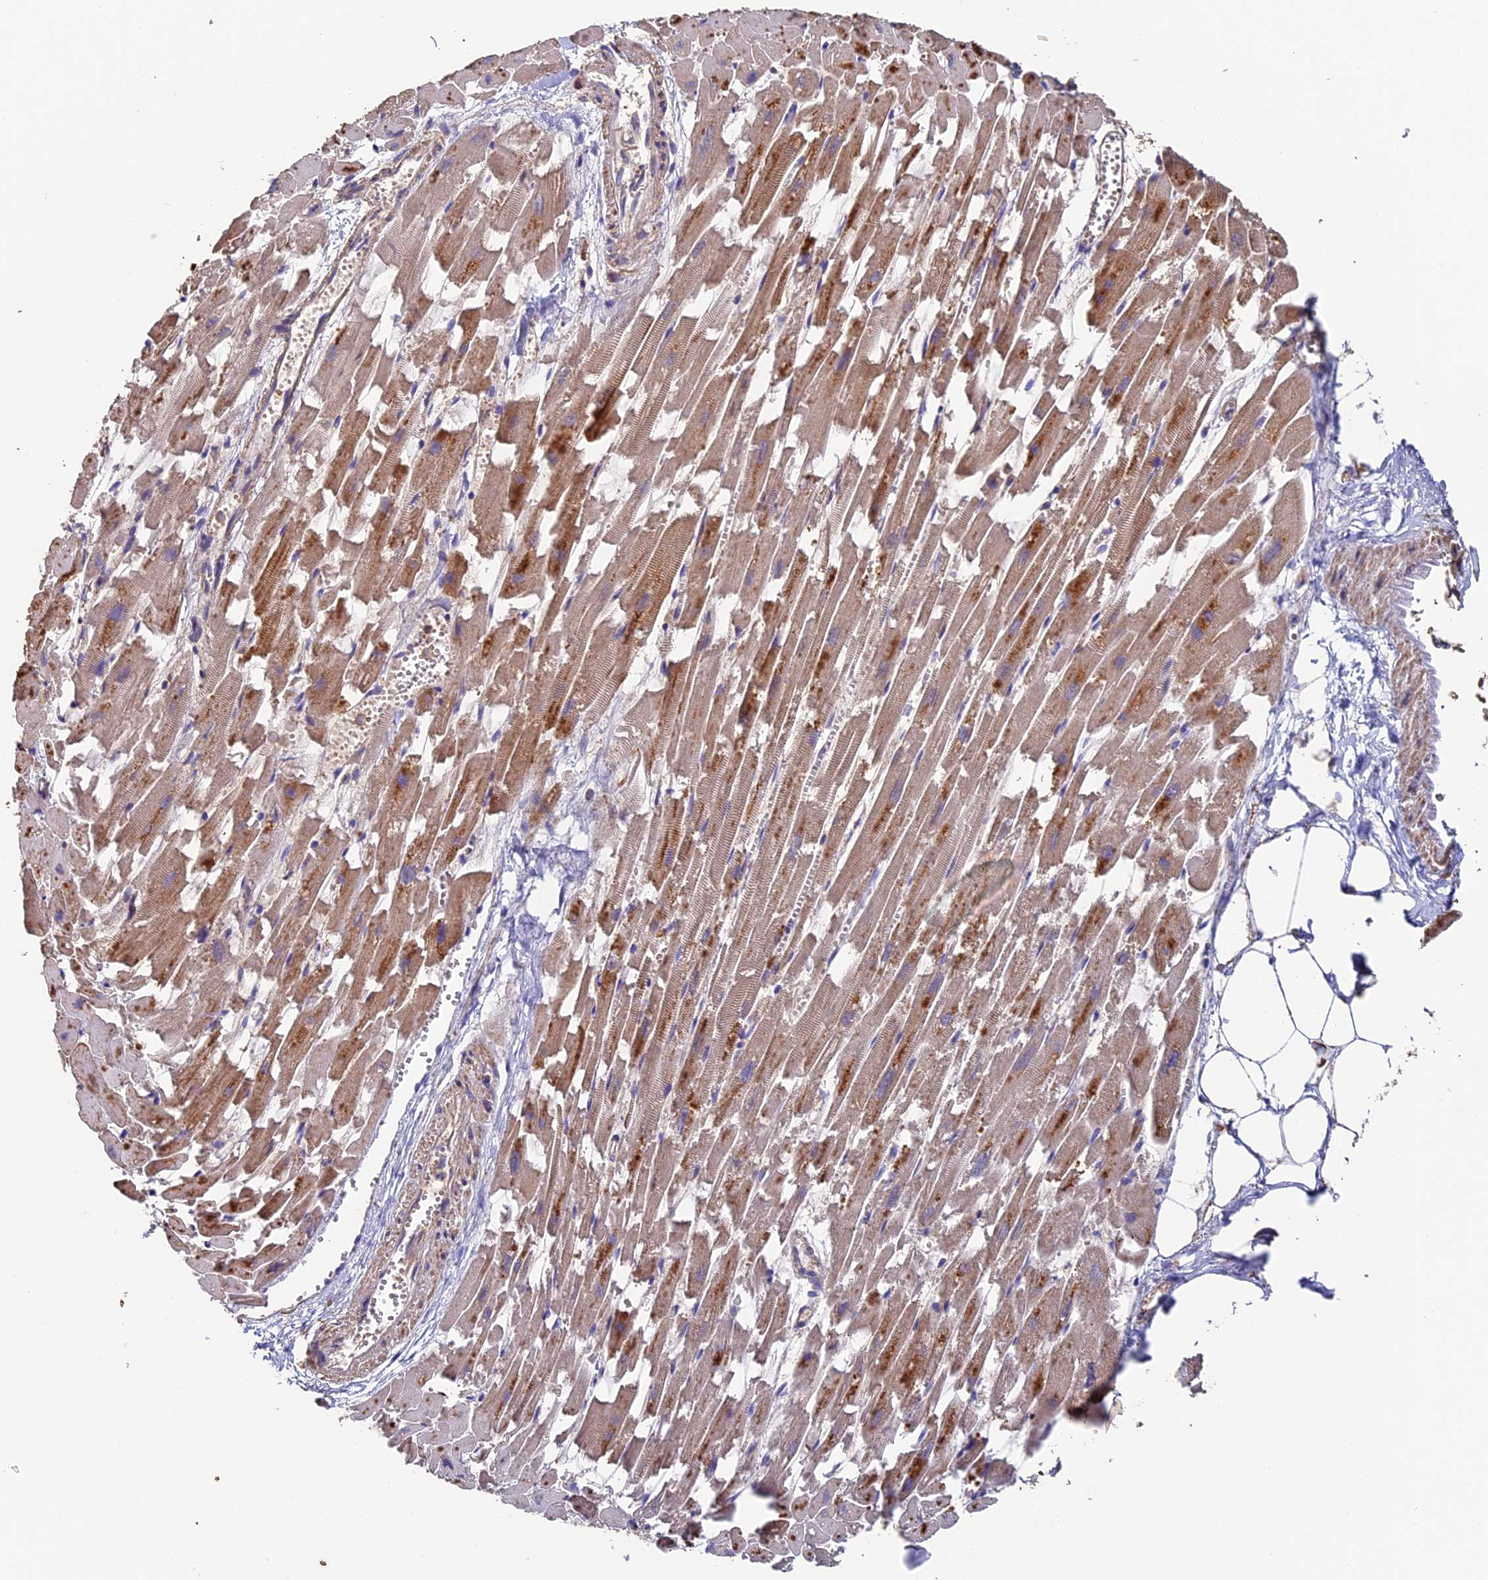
{"staining": {"intensity": "moderate", "quantity": ">75%", "location": "cytoplasmic/membranous"}, "tissue": "heart muscle", "cell_type": "Cardiomyocytes", "image_type": "normal", "snomed": [{"axis": "morphology", "description": "Normal tissue, NOS"}, {"axis": "topography", "description": "Heart"}], "caption": "Immunohistochemical staining of normal human heart muscle displays moderate cytoplasmic/membranous protein staining in about >75% of cardiomyocytes.", "gene": "ADAT1", "patient": {"sex": "female", "age": 64}}